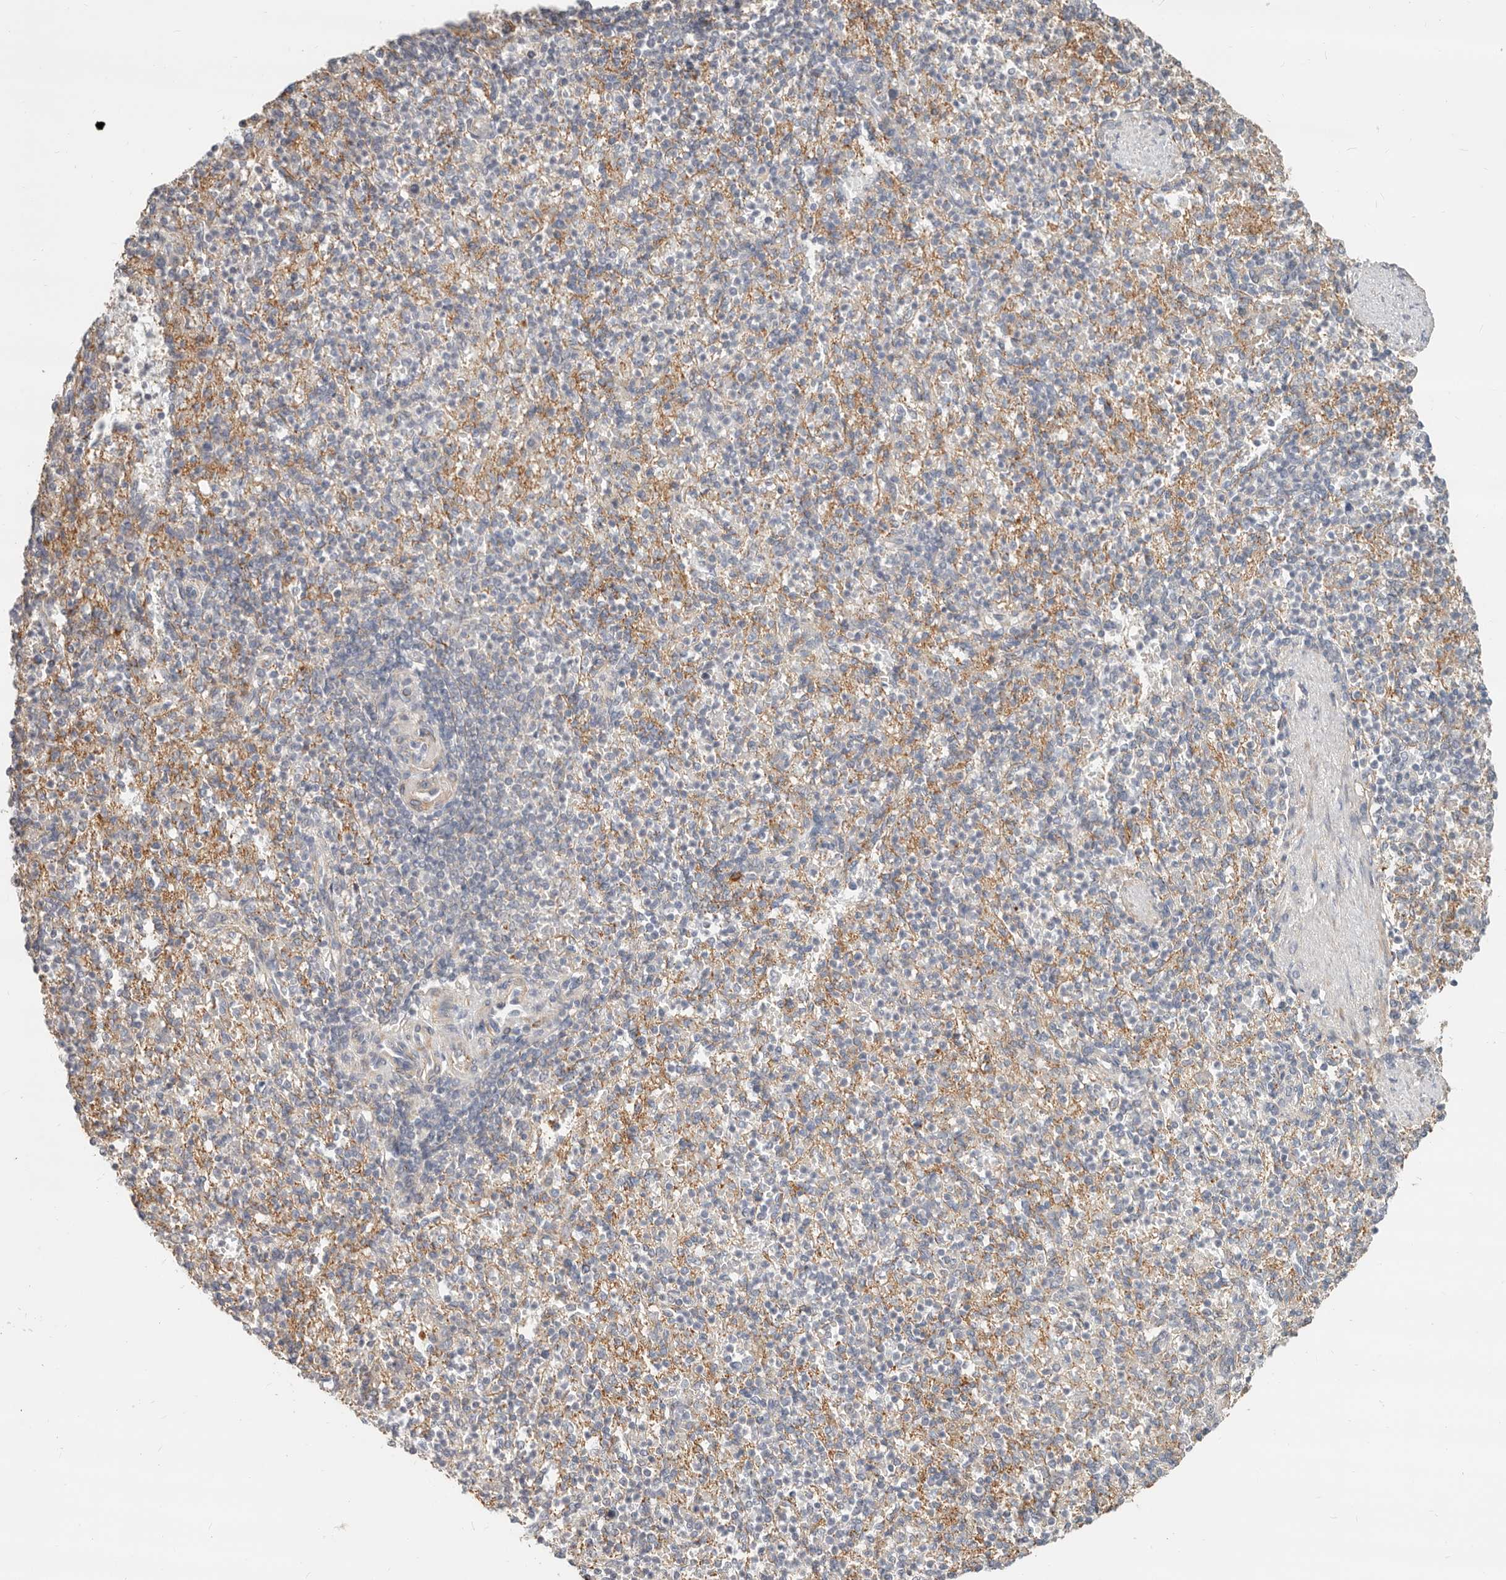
{"staining": {"intensity": "negative", "quantity": "none", "location": "none"}, "tissue": "spleen", "cell_type": "Cells in red pulp", "image_type": "normal", "snomed": [{"axis": "morphology", "description": "Normal tissue, NOS"}, {"axis": "topography", "description": "Spleen"}], "caption": "Immunohistochemistry (IHC) photomicrograph of benign spleen: human spleen stained with DAB (3,3'-diaminobenzidine) exhibits no significant protein staining in cells in red pulp. (Immunohistochemistry, brightfield microscopy, high magnification).", "gene": "ZRANB1", "patient": {"sex": "female", "age": 74}}